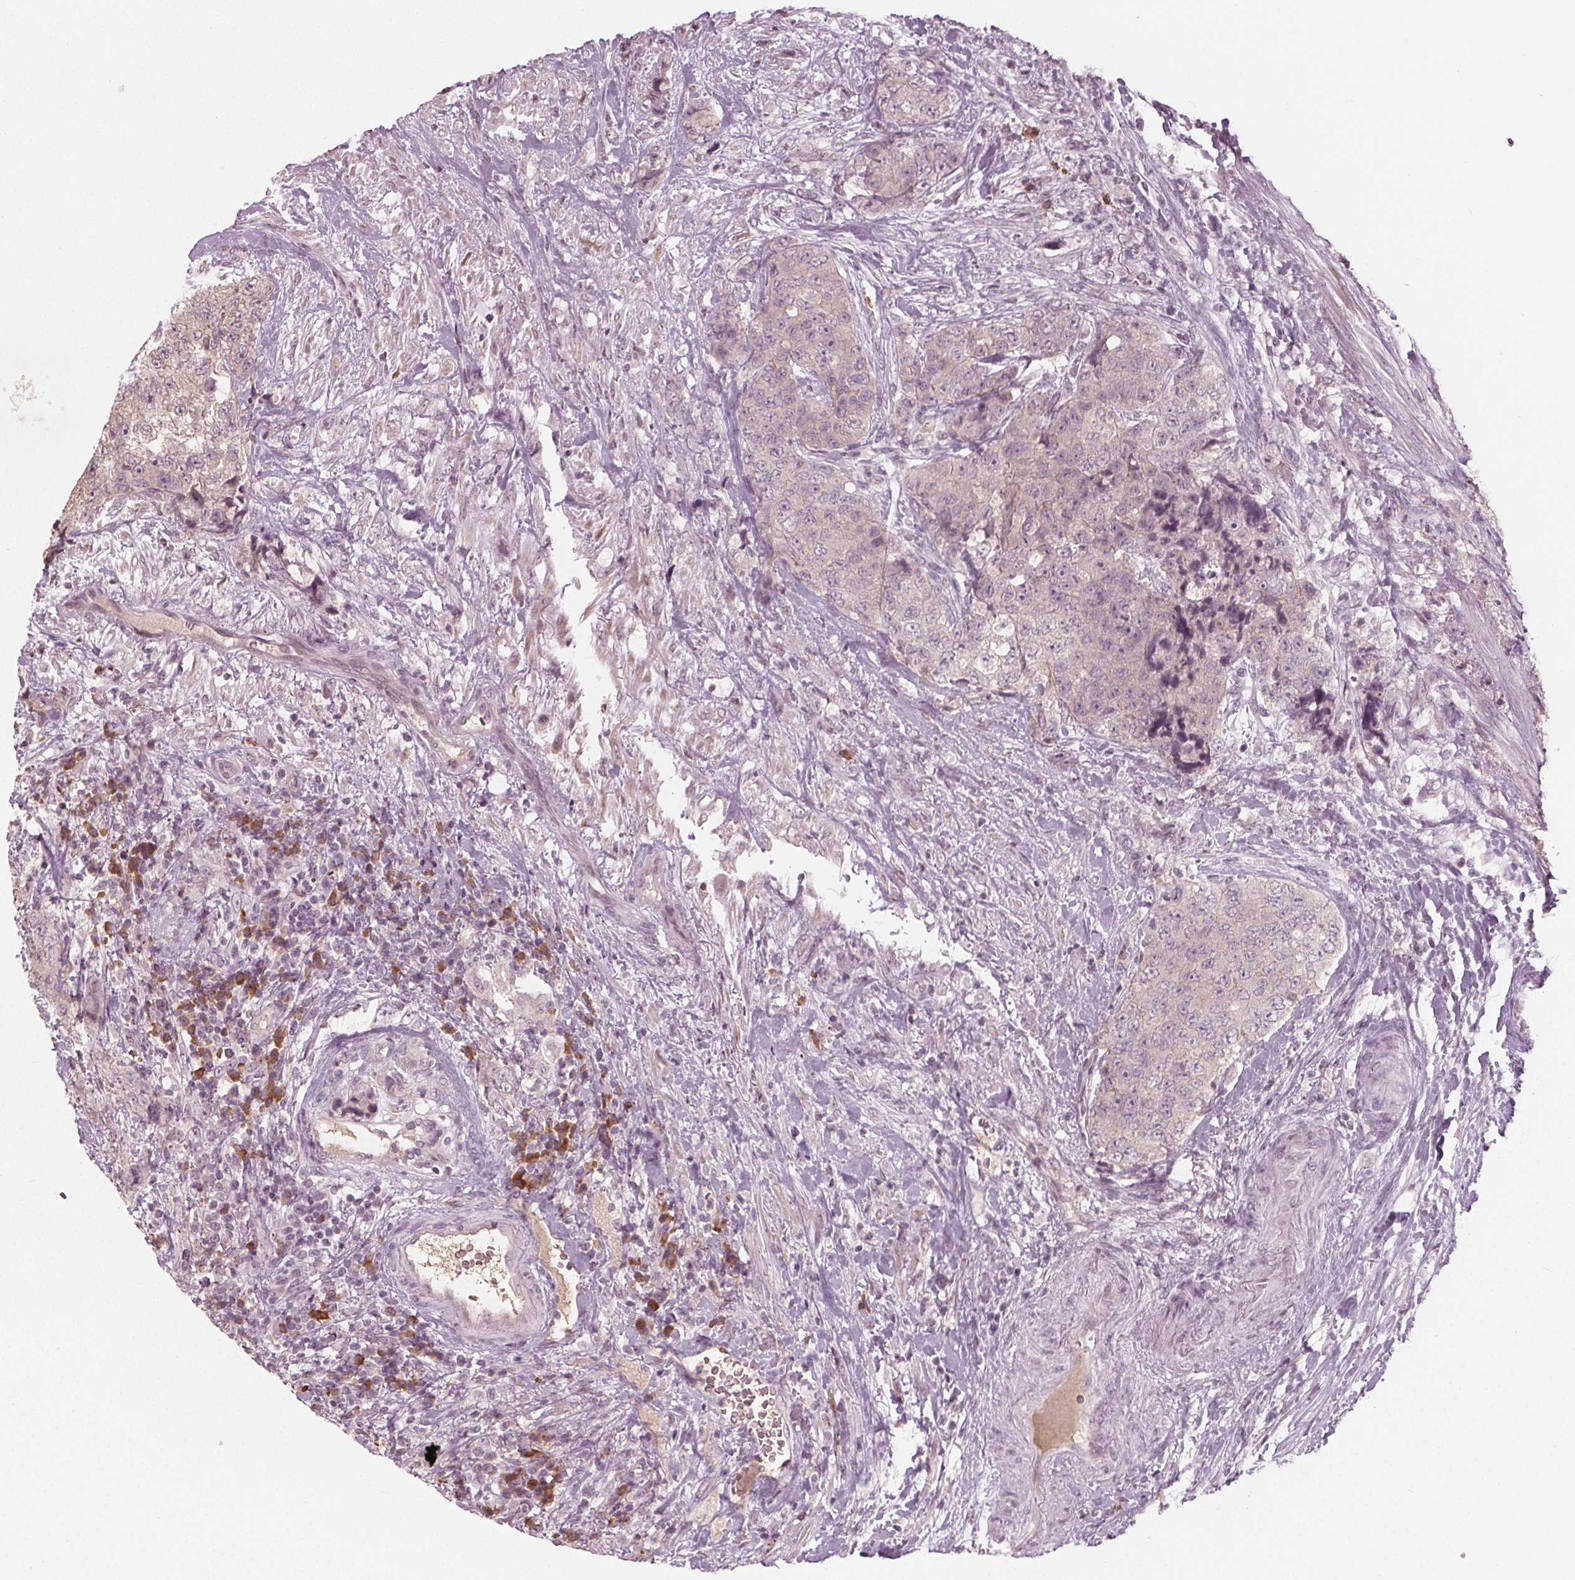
{"staining": {"intensity": "negative", "quantity": "none", "location": "none"}, "tissue": "urothelial cancer", "cell_type": "Tumor cells", "image_type": "cancer", "snomed": [{"axis": "morphology", "description": "Urothelial carcinoma, High grade"}, {"axis": "topography", "description": "Urinary bladder"}], "caption": "A histopathology image of human urothelial carcinoma (high-grade) is negative for staining in tumor cells.", "gene": "CXCL16", "patient": {"sex": "female", "age": 78}}